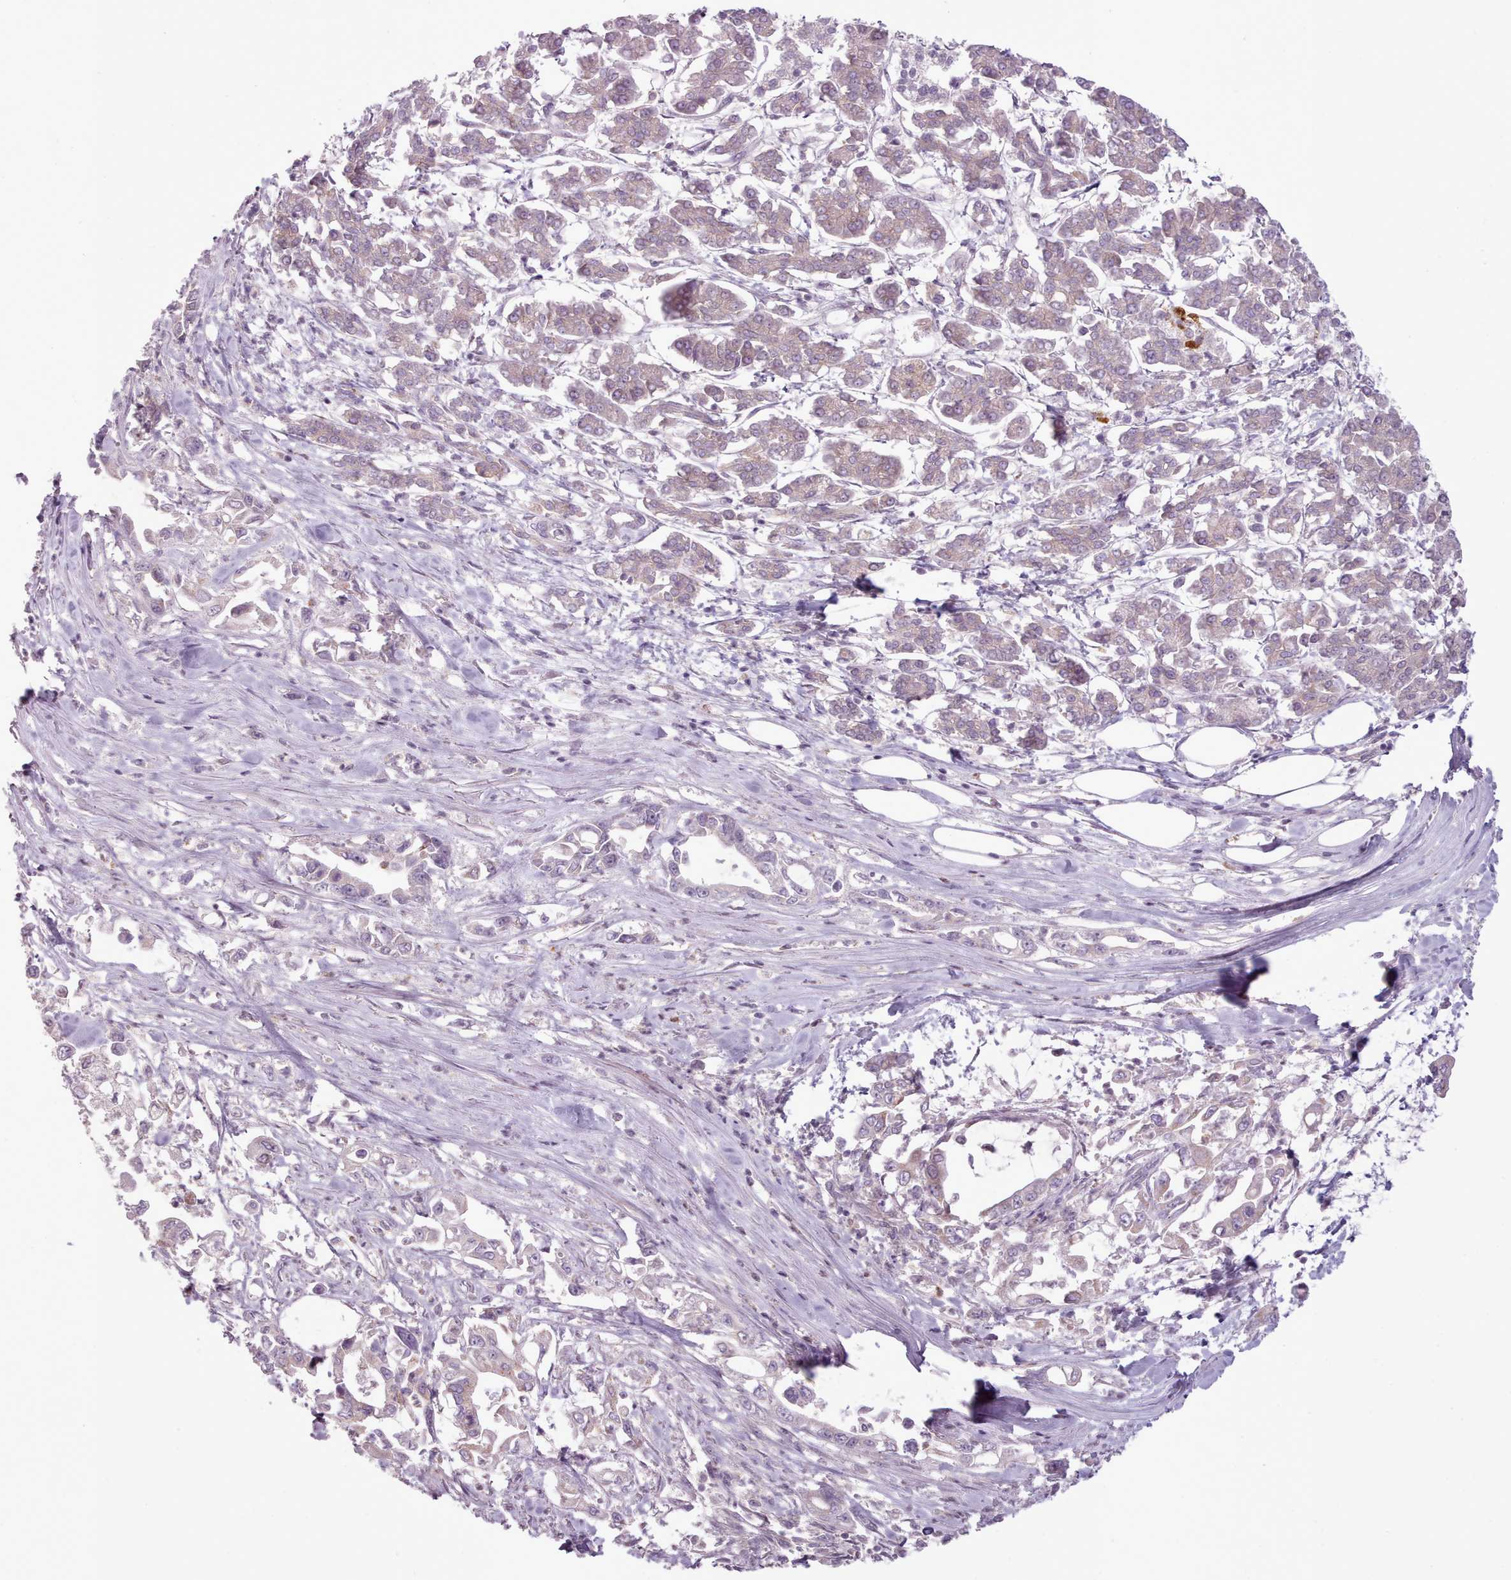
{"staining": {"intensity": "moderate", "quantity": "<25%", "location": "cytoplasmic/membranous"}, "tissue": "pancreatic cancer", "cell_type": "Tumor cells", "image_type": "cancer", "snomed": [{"axis": "morphology", "description": "Adenocarcinoma, NOS"}, {"axis": "topography", "description": "Pancreas"}], "caption": "Immunohistochemical staining of pancreatic adenocarcinoma displays moderate cytoplasmic/membranous protein staining in about <25% of tumor cells.", "gene": "LAPTM5", "patient": {"sex": "male", "age": 61}}